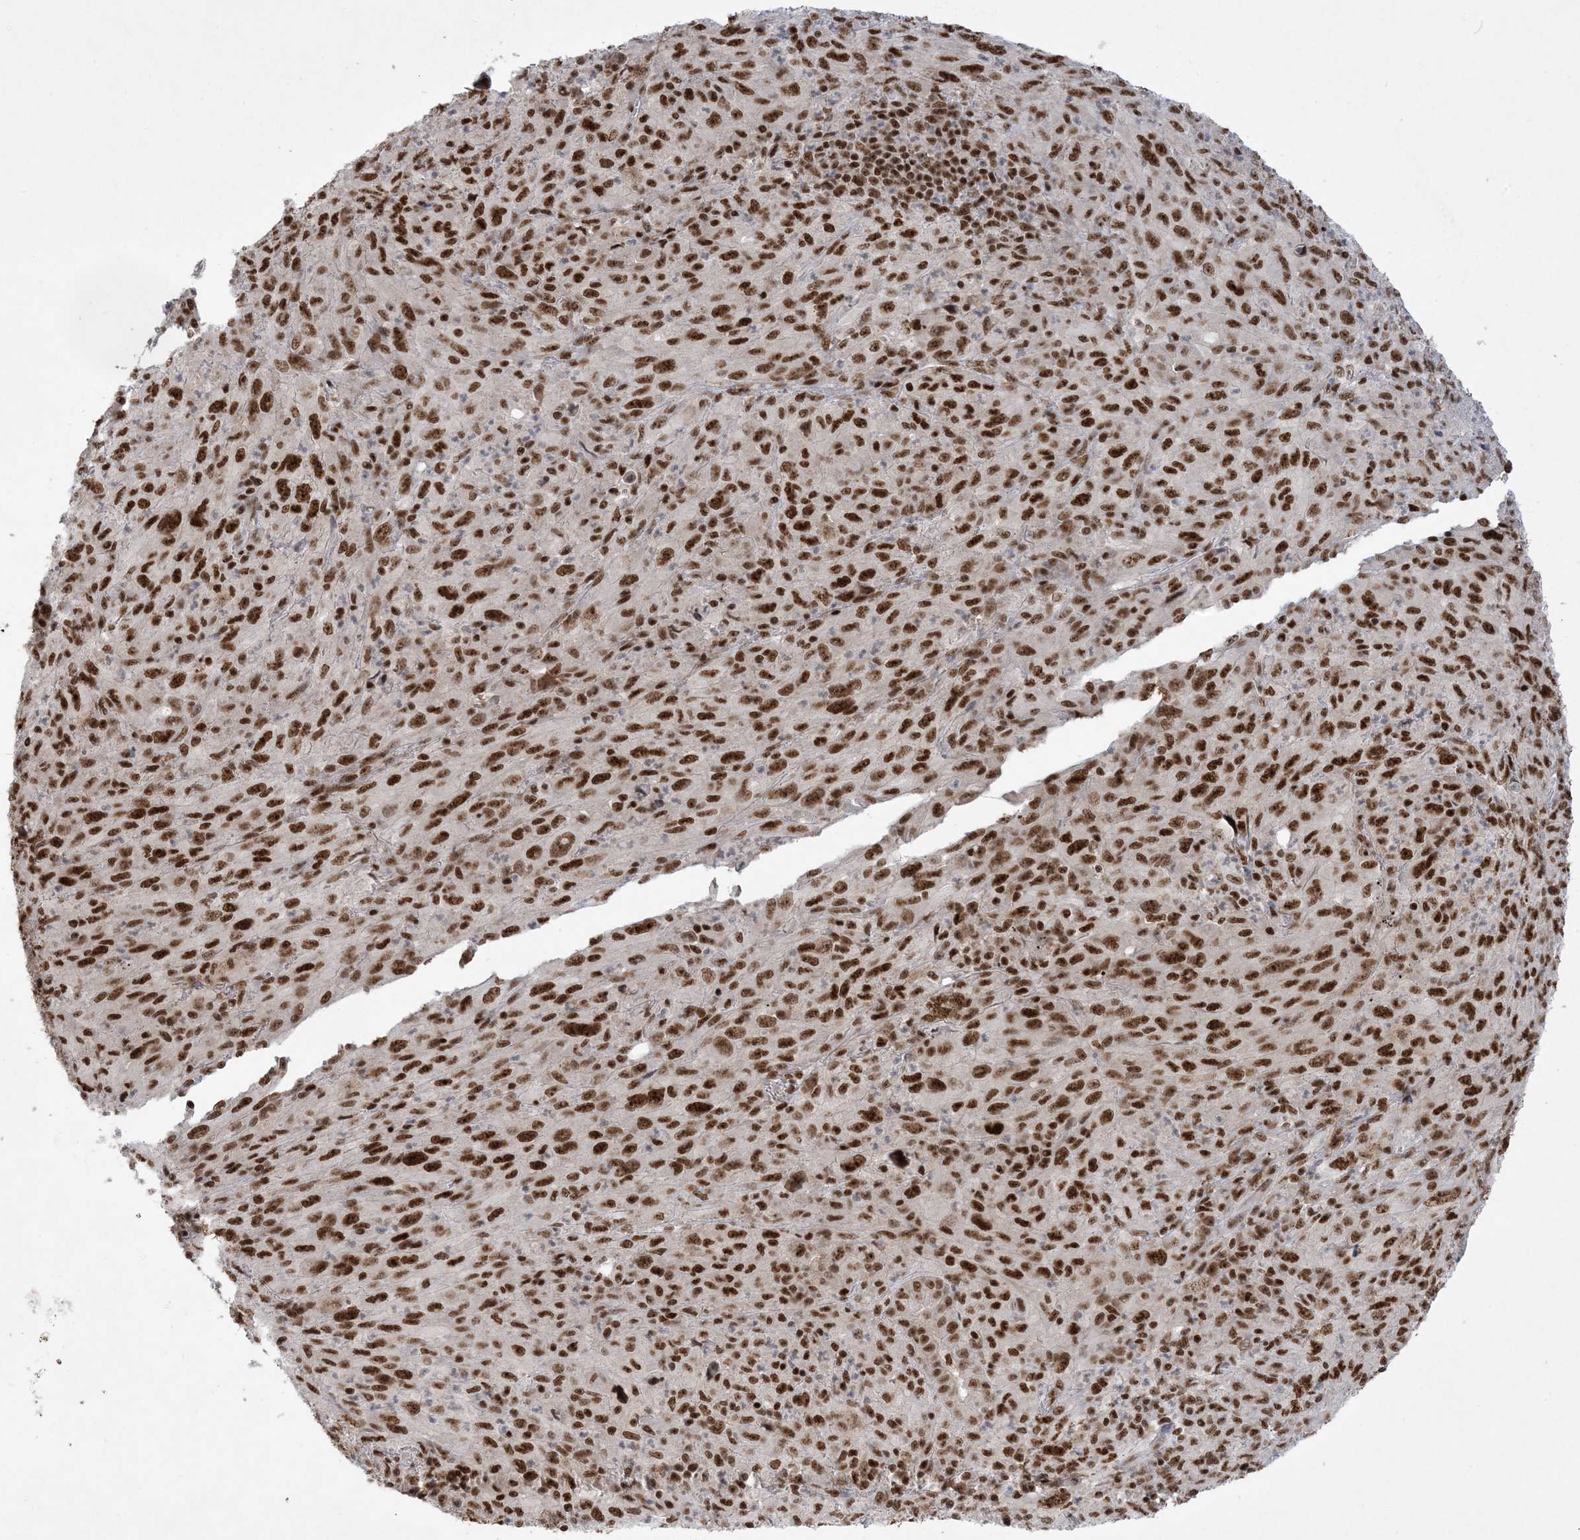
{"staining": {"intensity": "strong", "quantity": ">75%", "location": "nuclear"}, "tissue": "melanoma", "cell_type": "Tumor cells", "image_type": "cancer", "snomed": [{"axis": "morphology", "description": "Malignant melanoma, Metastatic site"}, {"axis": "topography", "description": "Skin"}], "caption": "Strong nuclear expression is present in about >75% of tumor cells in malignant melanoma (metastatic site).", "gene": "PPIL2", "patient": {"sex": "female", "age": 56}}